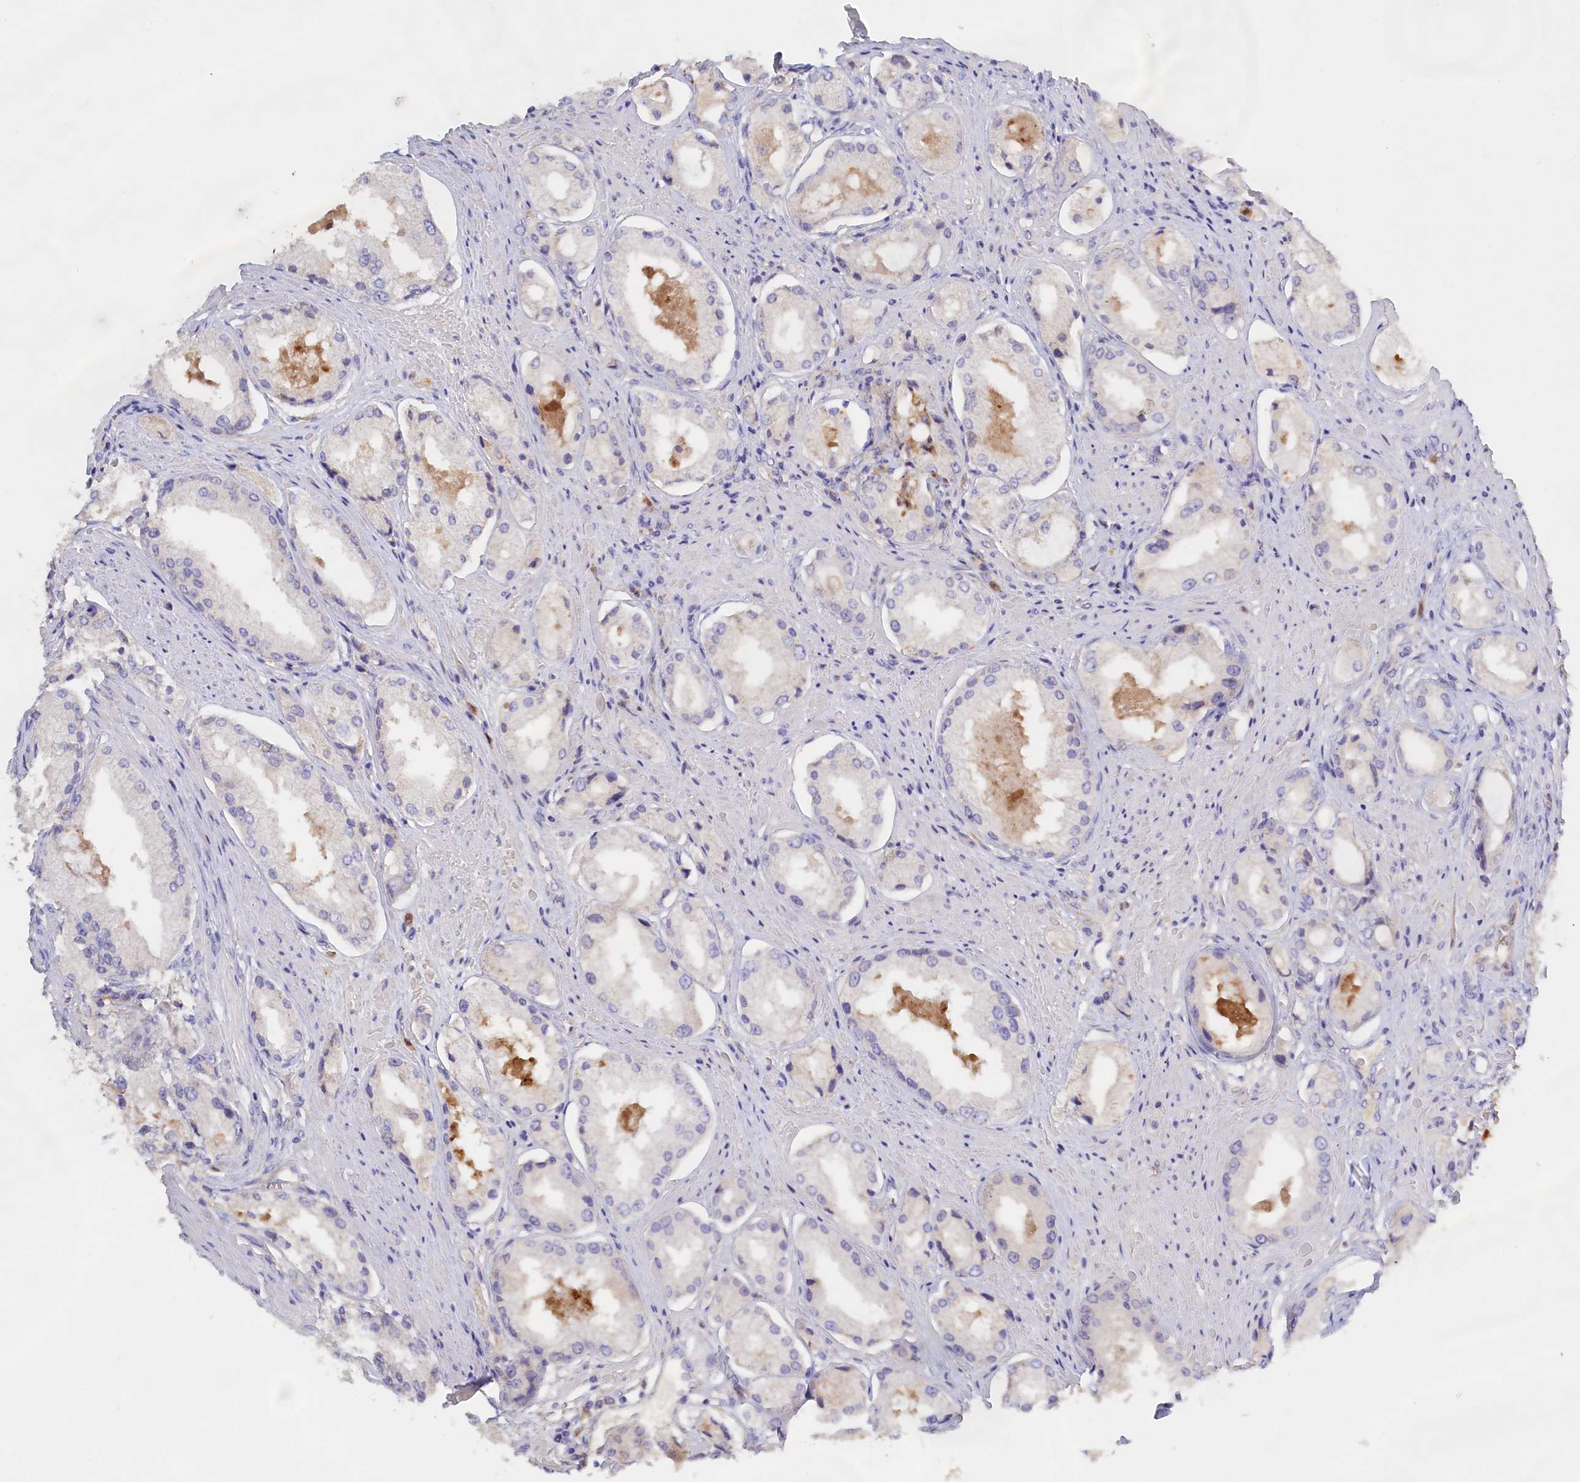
{"staining": {"intensity": "negative", "quantity": "none", "location": "none"}, "tissue": "prostate cancer", "cell_type": "Tumor cells", "image_type": "cancer", "snomed": [{"axis": "morphology", "description": "Adenocarcinoma, Low grade"}, {"axis": "topography", "description": "Prostate"}], "caption": "DAB immunohistochemical staining of prostate low-grade adenocarcinoma displays no significant expression in tumor cells.", "gene": "FAM149B1", "patient": {"sex": "male", "age": 68}}